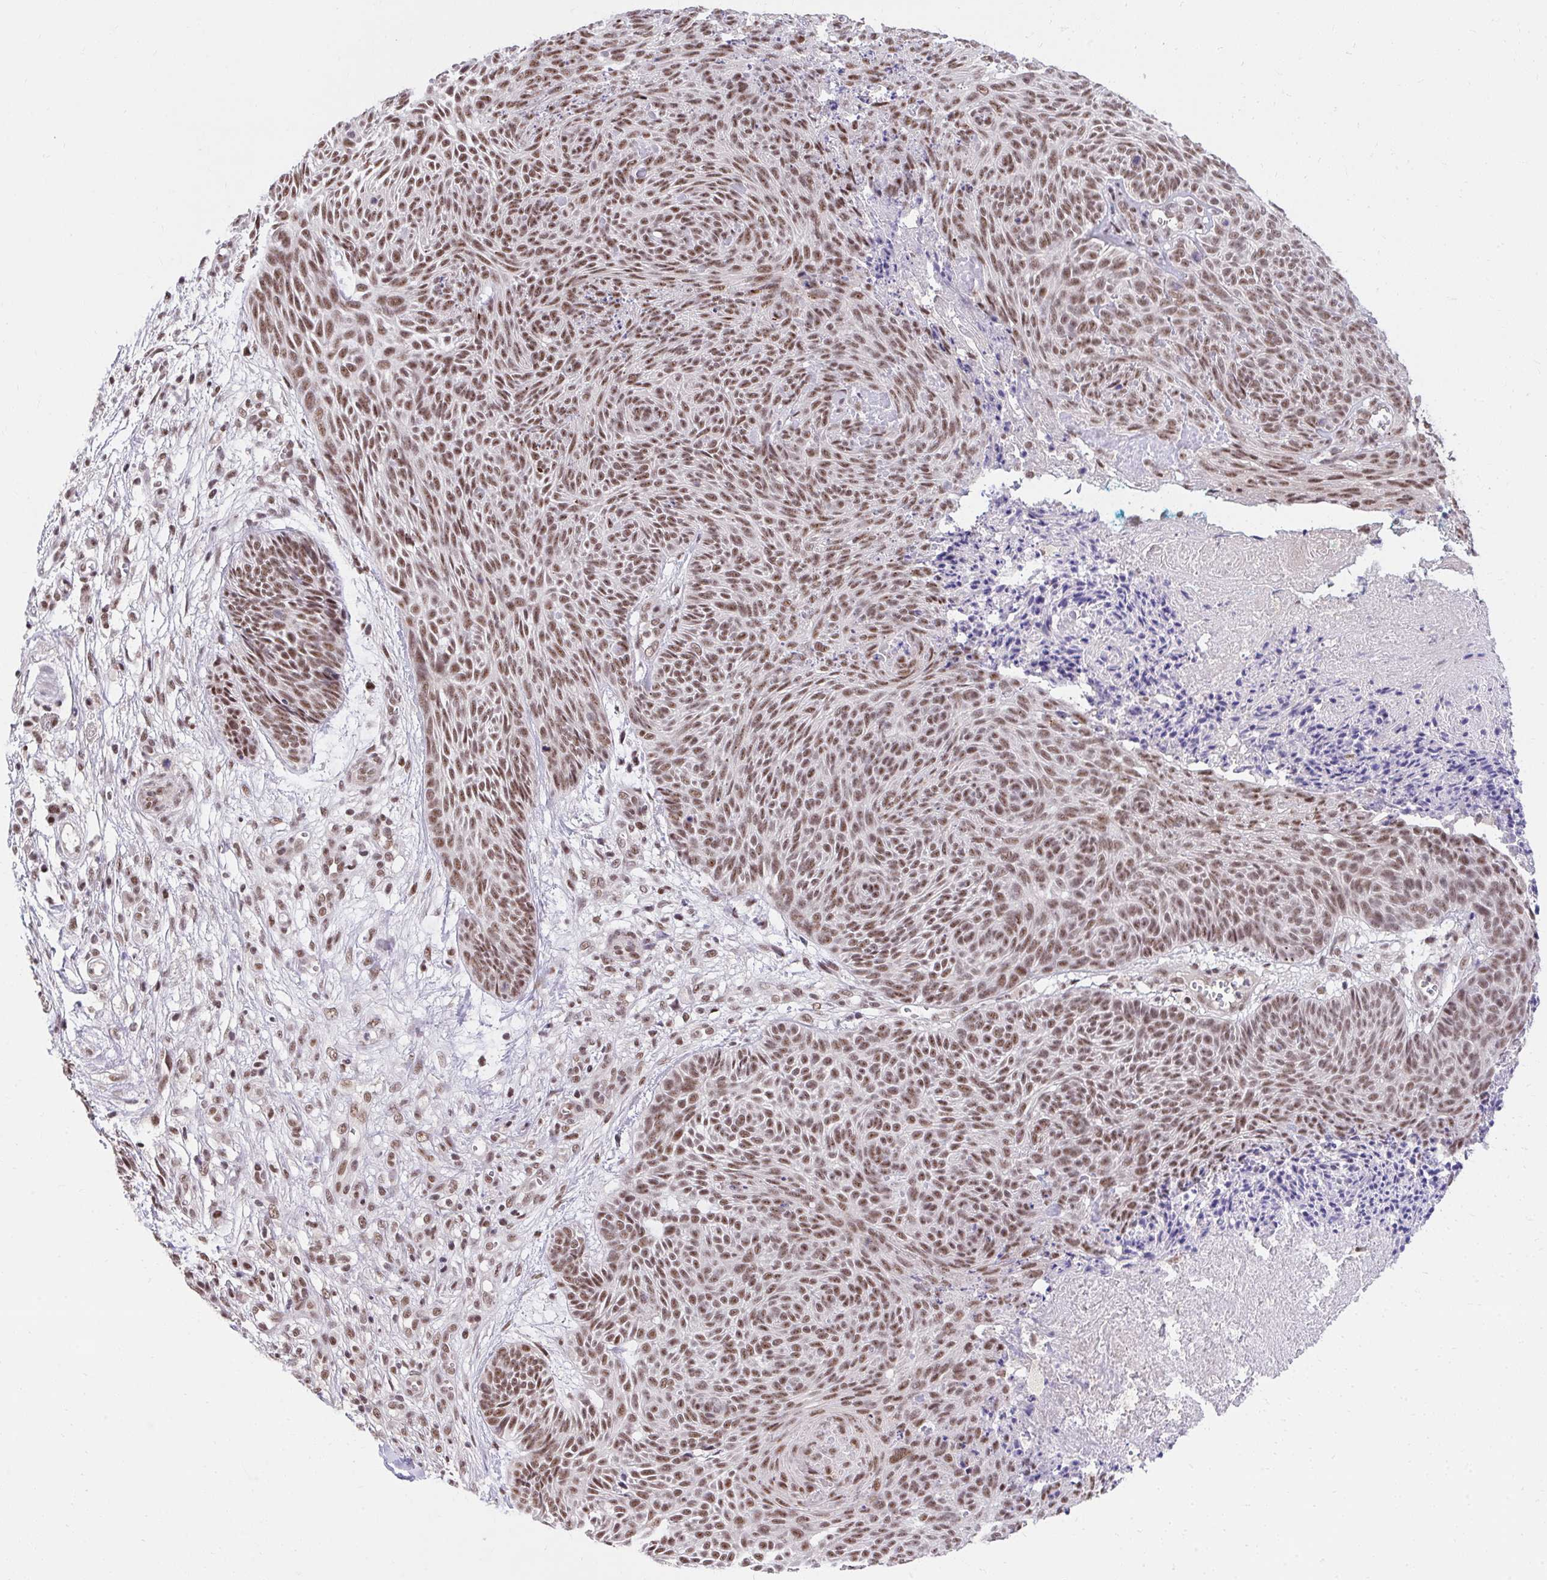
{"staining": {"intensity": "moderate", "quantity": ">75%", "location": "nuclear"}, "tissue": "skin cancer", "cell_type": "Tumor cells", "image_type": "cancer", "snomed": [{"axis": "morphology", "description": "Basal cell carcinoma"}, {"axis": "topography", "description": "Skin"}, {"axis": "topography", "description": "Skin of trunk"}], "caption": "Skin cancer tissue reveals moderate nuclear staining in about >75% of tumor cells, visualized by immunohistochemistry. (Stains: DAB (3,3'-diaminobenzidine) in brown, nuclei in blue, Microscopy: brightfield microscopy at high magnification).", "gene": "SYNE4", "patient": {"sex": "male", "age": 74}}